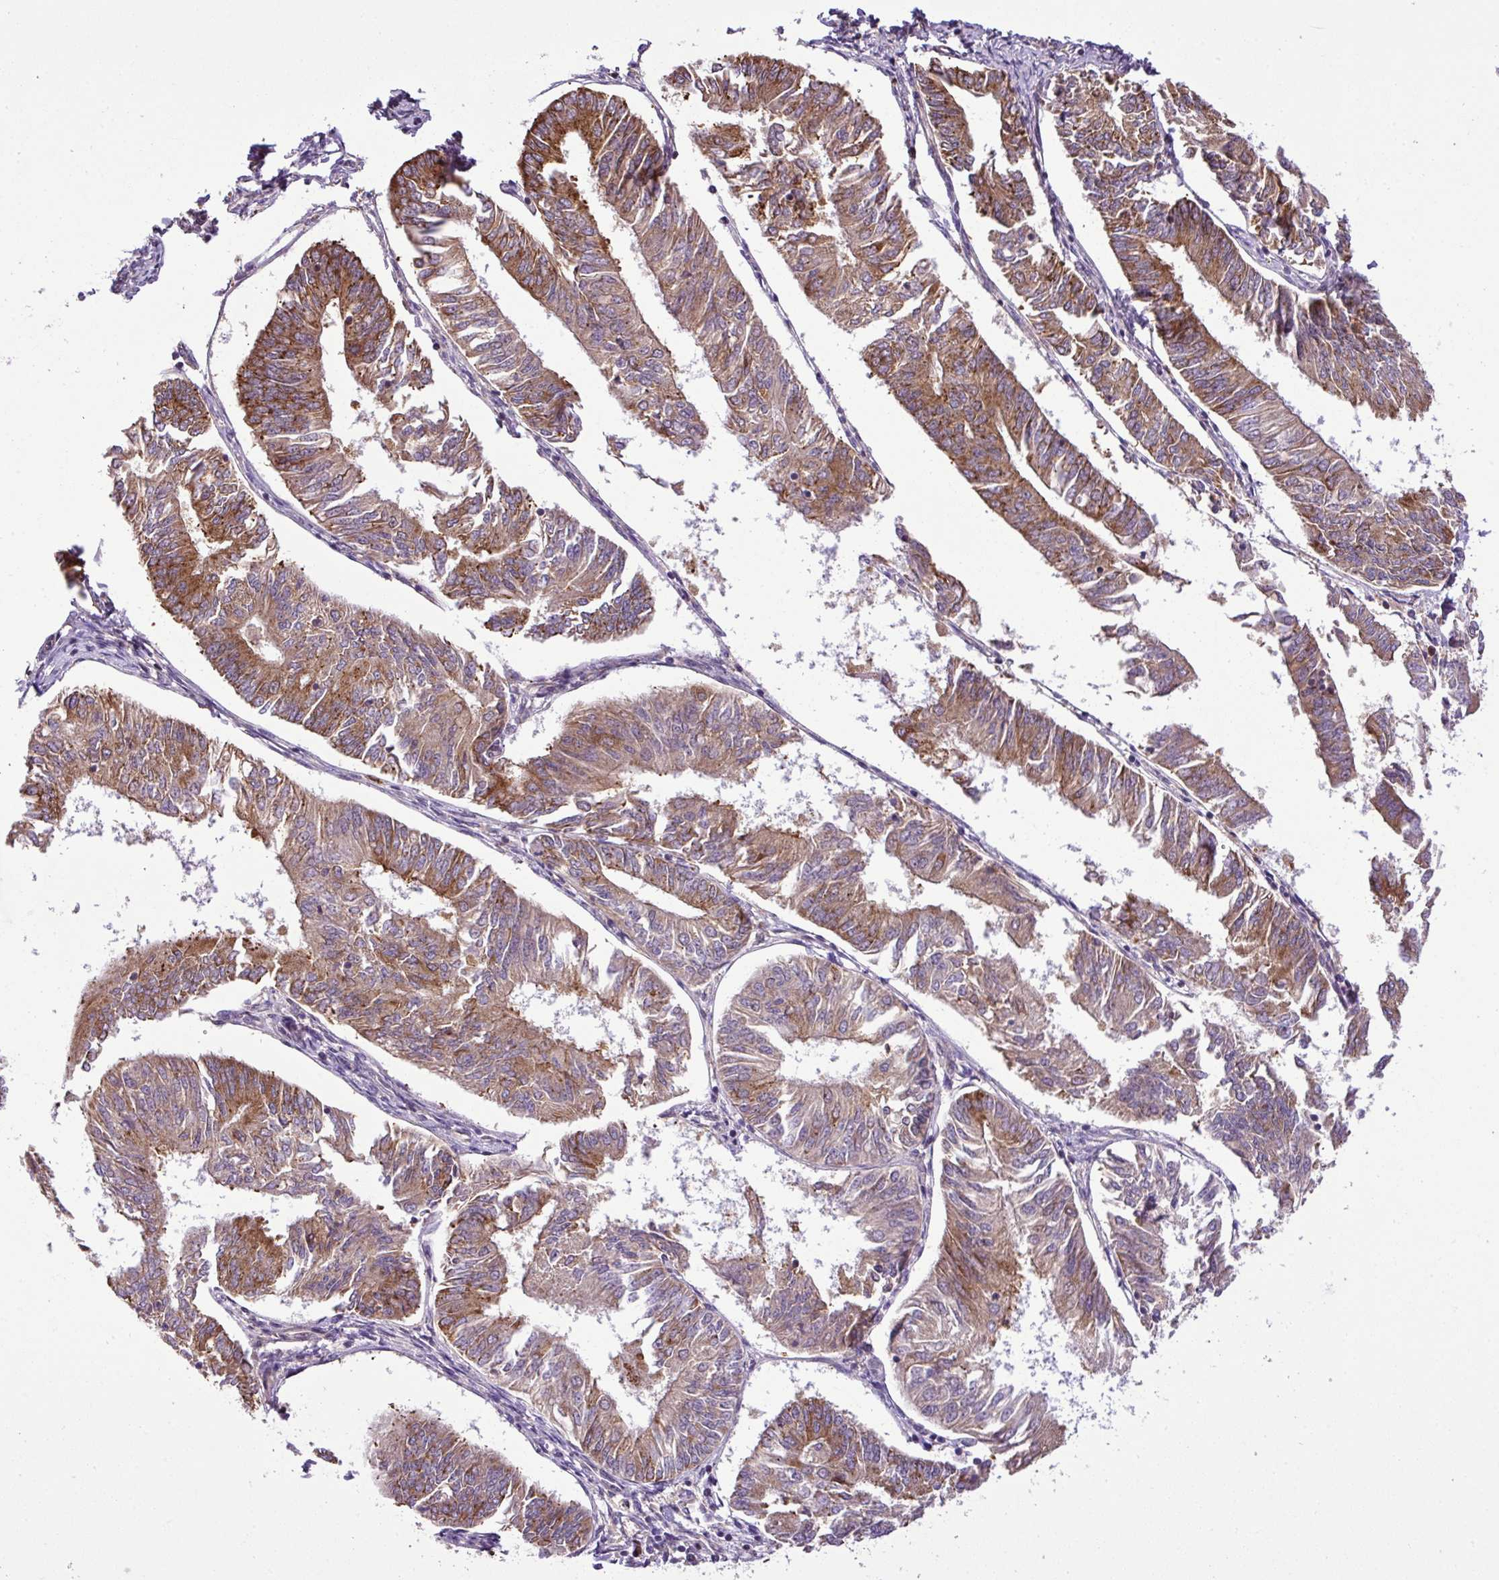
{"staining": {"intensity": "moderate", "quantity": ">75%", "location": "cytoplasmic/membranous"}, "tissue": "endometrial cancer", "cell_type": "Tumor cells", "image_type": "cancer", "snomed": [{"axis": "morphology", "description": "Adenocarcinoma, NOS"}, {"axis": "topography", "description": "Endometrium"}], "caption": "Endometrial adenocarcinoma tissue displays moderate cytoplasmic/membranous staining in about >75% of tumor cells", "gene": "DLGAP4", "patient": {"sex": "female", "age": 58}}